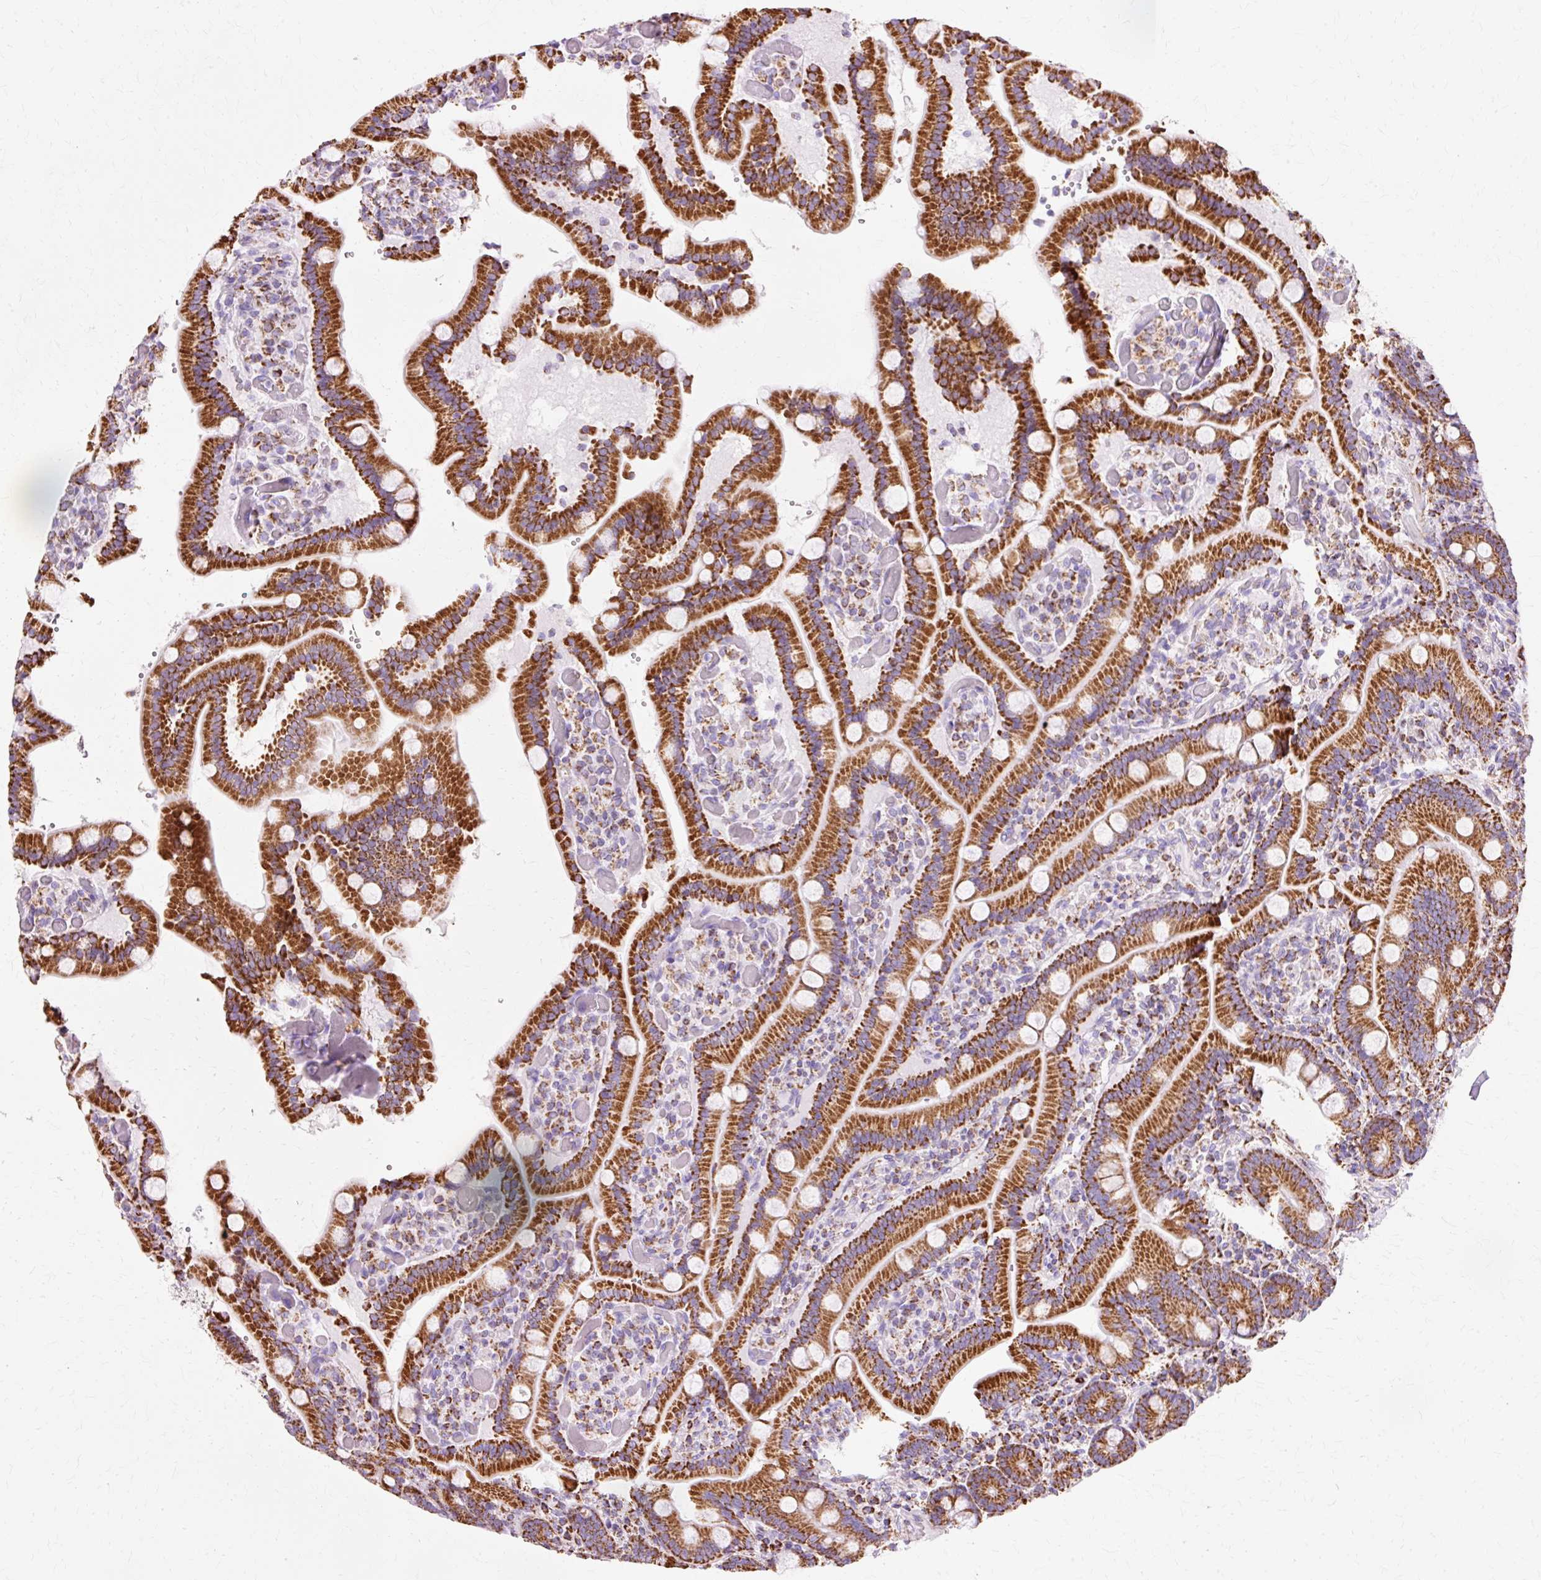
{"staining": {"intensity": "strong", "quantity": ">75%", "location": "cytoplasmic/membranous"}, "tissue": "duodenum", "cell_type": "Glandular cells", "image_type": "normal", "snomed": [{"axis": "morphology", "description": "Normal tissue, NOS"}, {"axis": "topography", "description": "Duodenum"}], "caption": "A photomicrograph of duodenum stained for a protein reveals strong cytoplasmic/membranous brown staining in glandular cells.", "gene": "ATP5PO", "patient": {"sex": "female", "age": 62}}